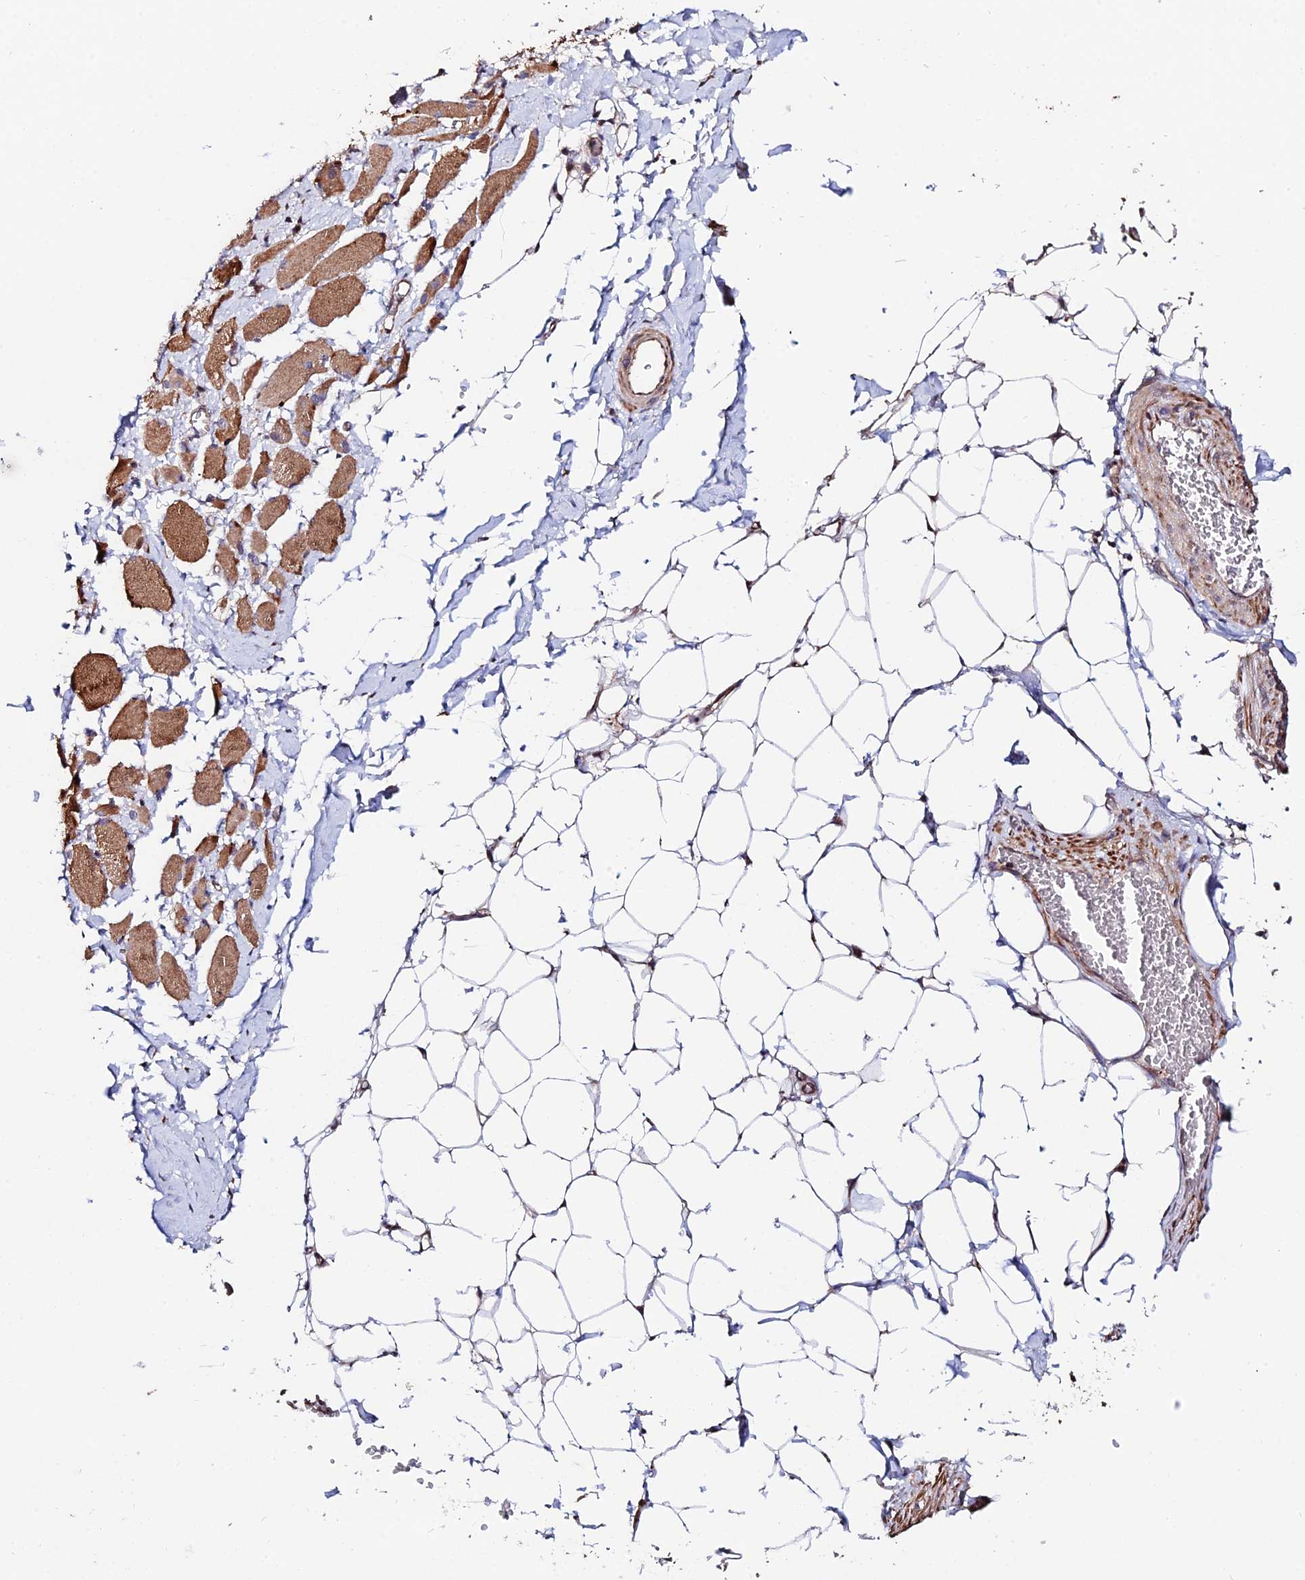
{"staining": {"intensity": "moderate", "quantity": ">75%", "location": "cytoplasmic/membranous"}, "tissue": "skeletal muscle", "cell_type": "Myocytes", "image_type": "normal", "snomed": [{"axis": "morphology", "description": "Normal tissue, NOS"}, {"axis": "morphology", "description": "Basal cell carcinoma"}, {"axis": "topography", "description": "Skeletal muscle"}], "caption": "A brown stain highlights moderate cytoplasmic/membranous expression of a protein in myocytes of benign skeletal muscle. (DAB IHC with brightfield microscopy, high magnification).", "gene": "ACTR5", "patient": {"sex": "female", "age": 64}}